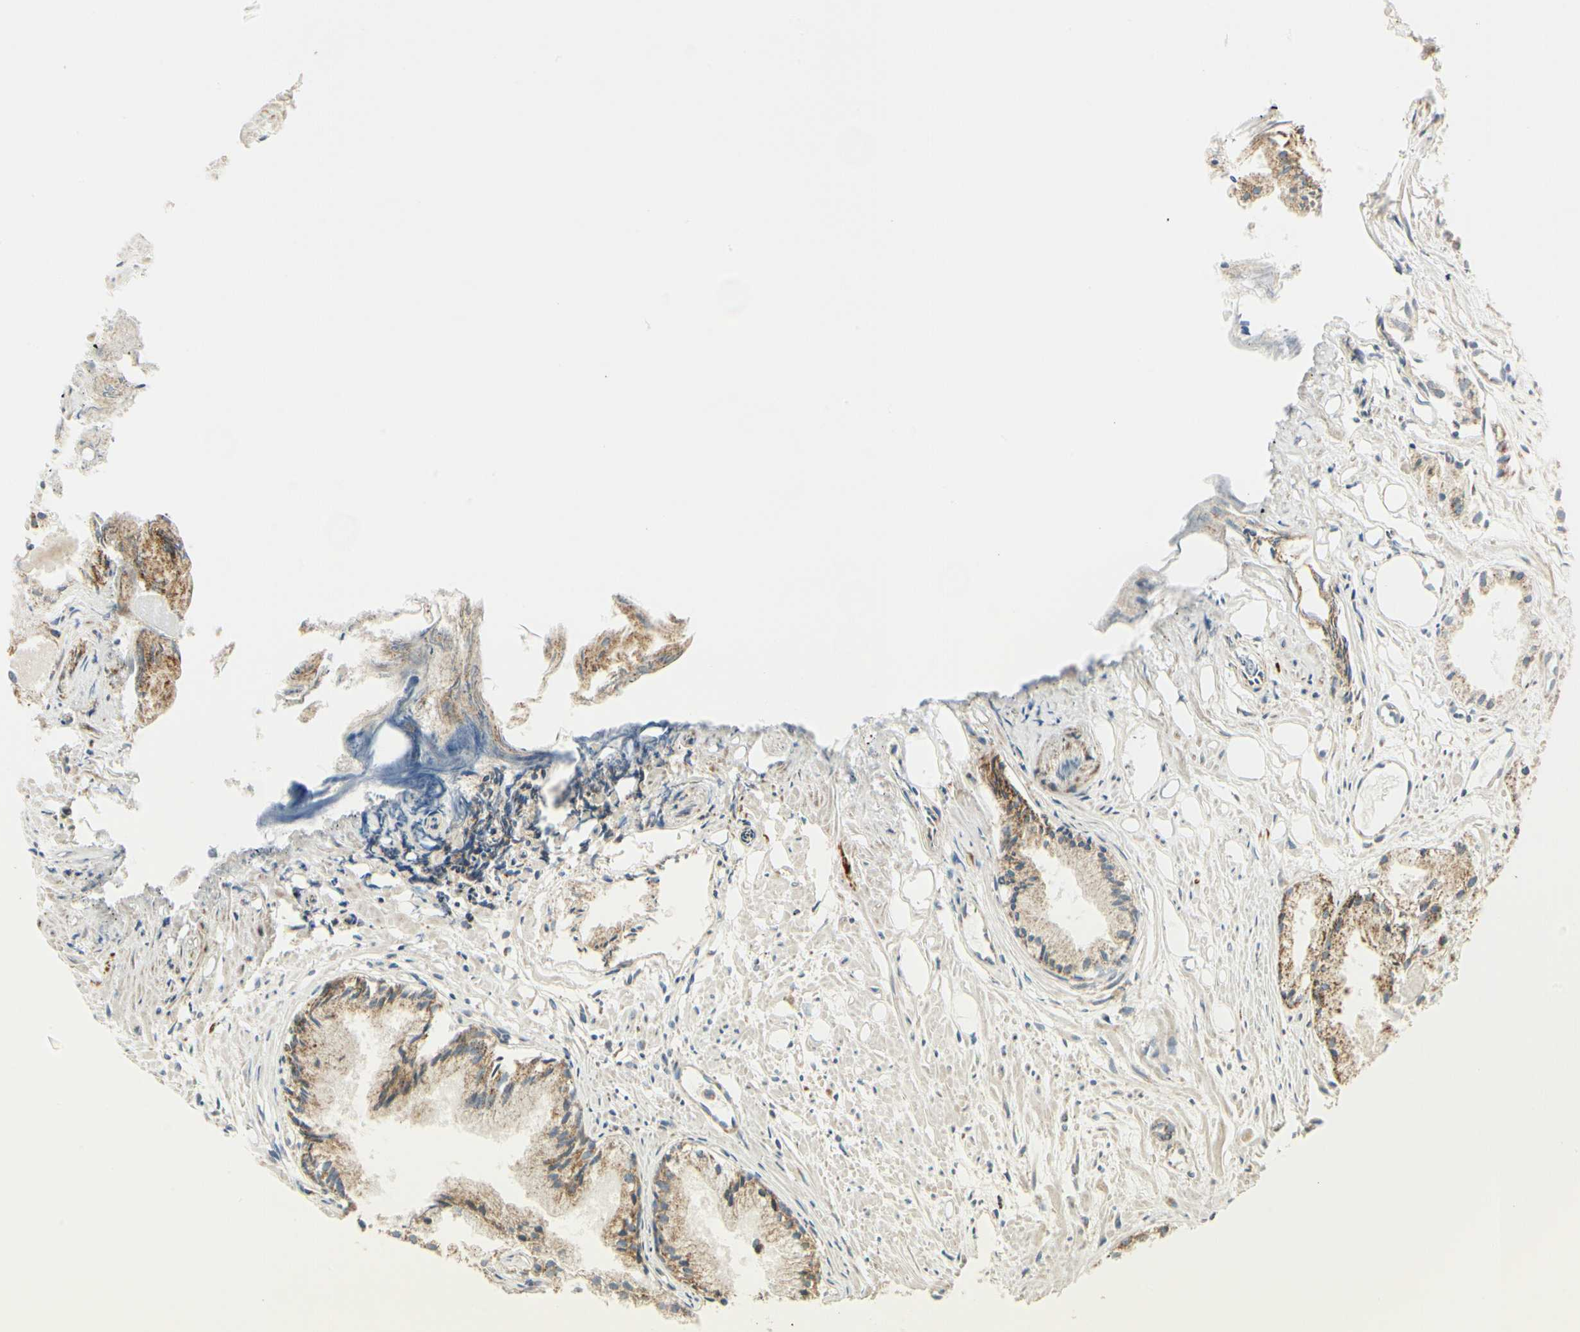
{"staining": {"intensity": "moderate", "quantity": "25%-75%", "location": "cytoplasmic/membranous"}, "tissue": "prostate cancer", "cell_type": "Tumor cells", "image_type": "cancer", "snomed": [{"axis": "morphology", "description": "Adenocarcinoma, Low grade"}, {"axis": "topography", "description": "Prostate"}], "caption": "Prostate cancer (low-grade adenocarcinoma) was stained to show a protein in brown. There is medium levels of moderate cytoplasmic/membranous expression in approximately 25%-75% of tumor cells.", "gene": "ANKS6", "patient": {"sex": "male", "age": 72}}